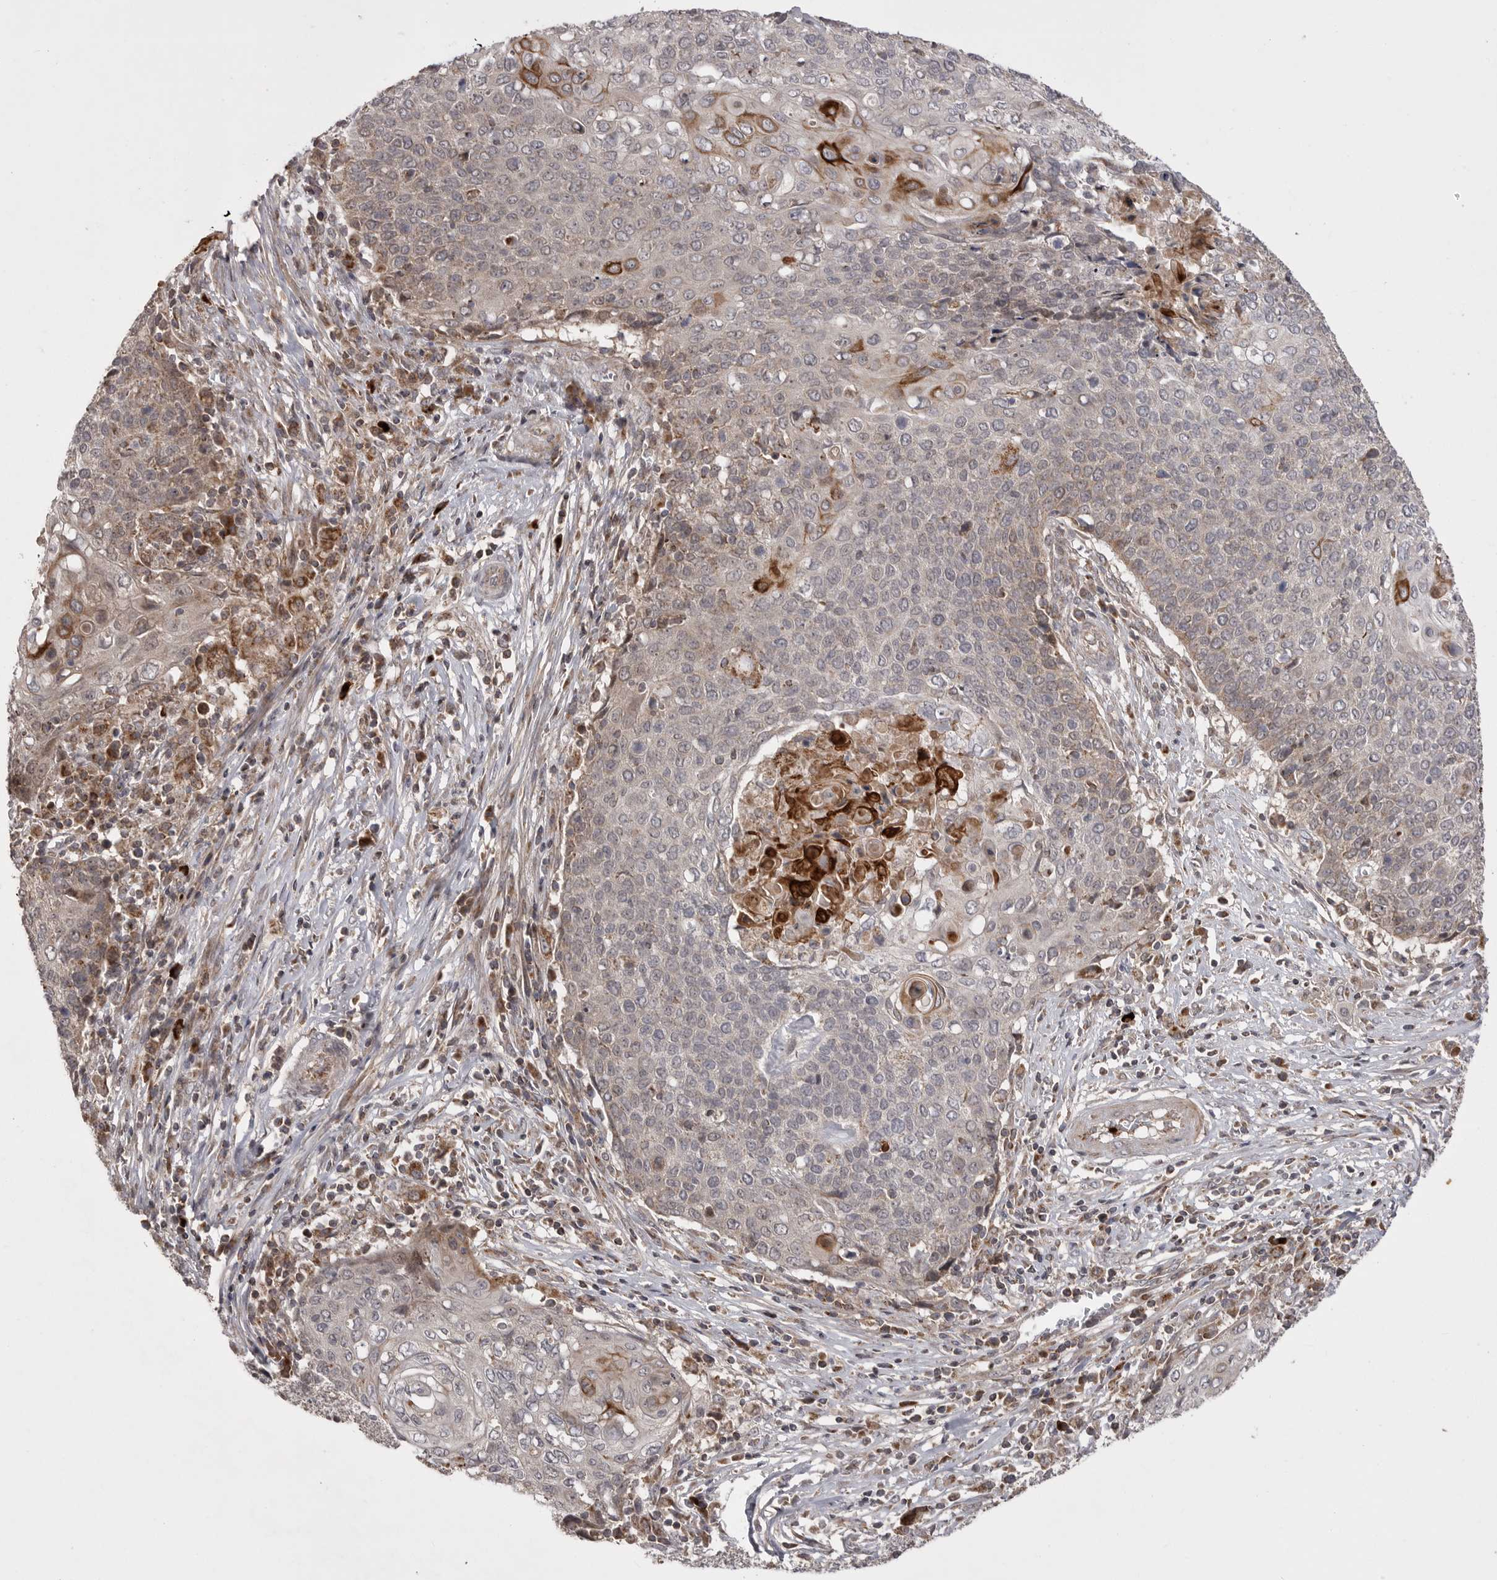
{"staining": {"intensity": "moderate", "quantity": "25%-75%", "location": "cytoplasmic/membranous"}, "tissue": "cervical cancer", "cell_type": "Tumor cells", "image_type": "cancer", "snomed": [{"axis": "morphology", "description": "Squamous cell carcinoma, NOS"}, {"axis": "topography", "description": "Cervix"}], "caption": "Human squamous cell carcinoma (cervical) stained with a brown dye shows moderate cytoplasmic/membranous positive staining in about 25%-75% of tumor cells.", "gene": "KYAT3", "patient": {"sex": "female", "age": 39}}